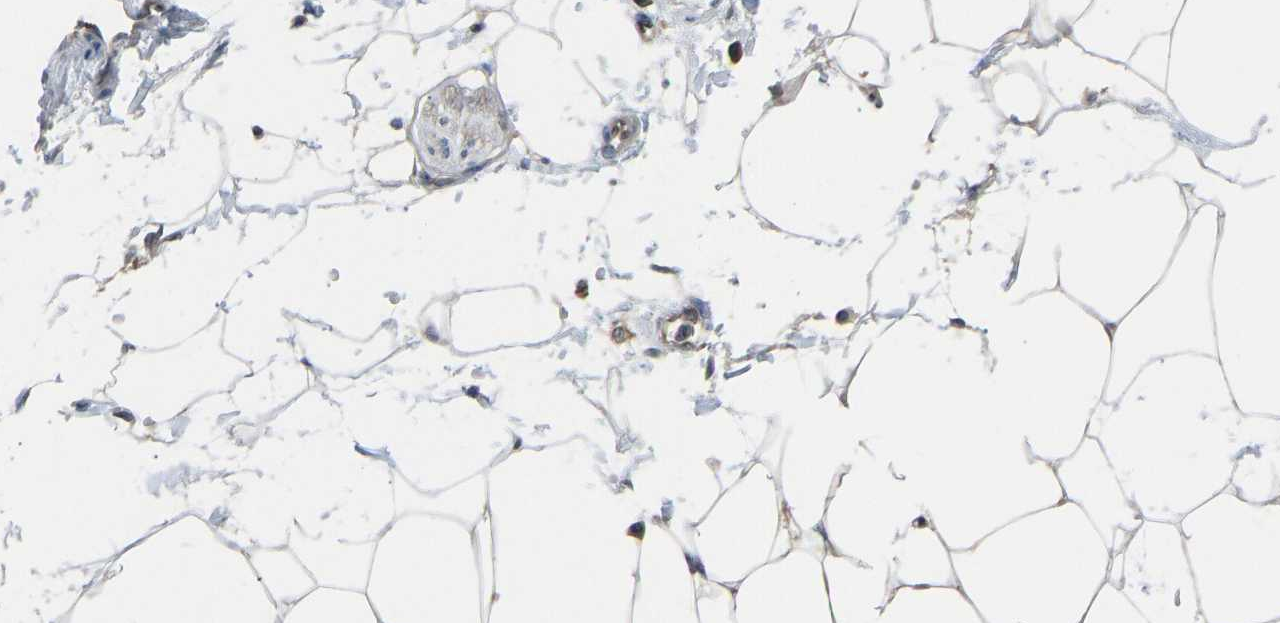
{"staining": {"intensity": "moderate", "quantity": ">75%", "location": "cytoplasmic/membranous"}, "tissue": "adipose tissue", "cell_type": "Adipocytes", "image_type": "normal", "snomed": [{"axis": "morphology", "description": "Normal tissue, NOS"}, {"axis": "morphology", "description": "Adenocarcinoma, NOS"}, {"axis": "topography", "description": "Colon"}, {"axis": "topography", "description": "Peripheral nerve tissue"}], "caption": "This image displays IHC staining of benign adipose tissue, with medium moderate cytoplasmic/membranous staining in approximately >75% of adipocytes.", "gene": "CCT8", "patient": {"sex": "male", "age": 14}}